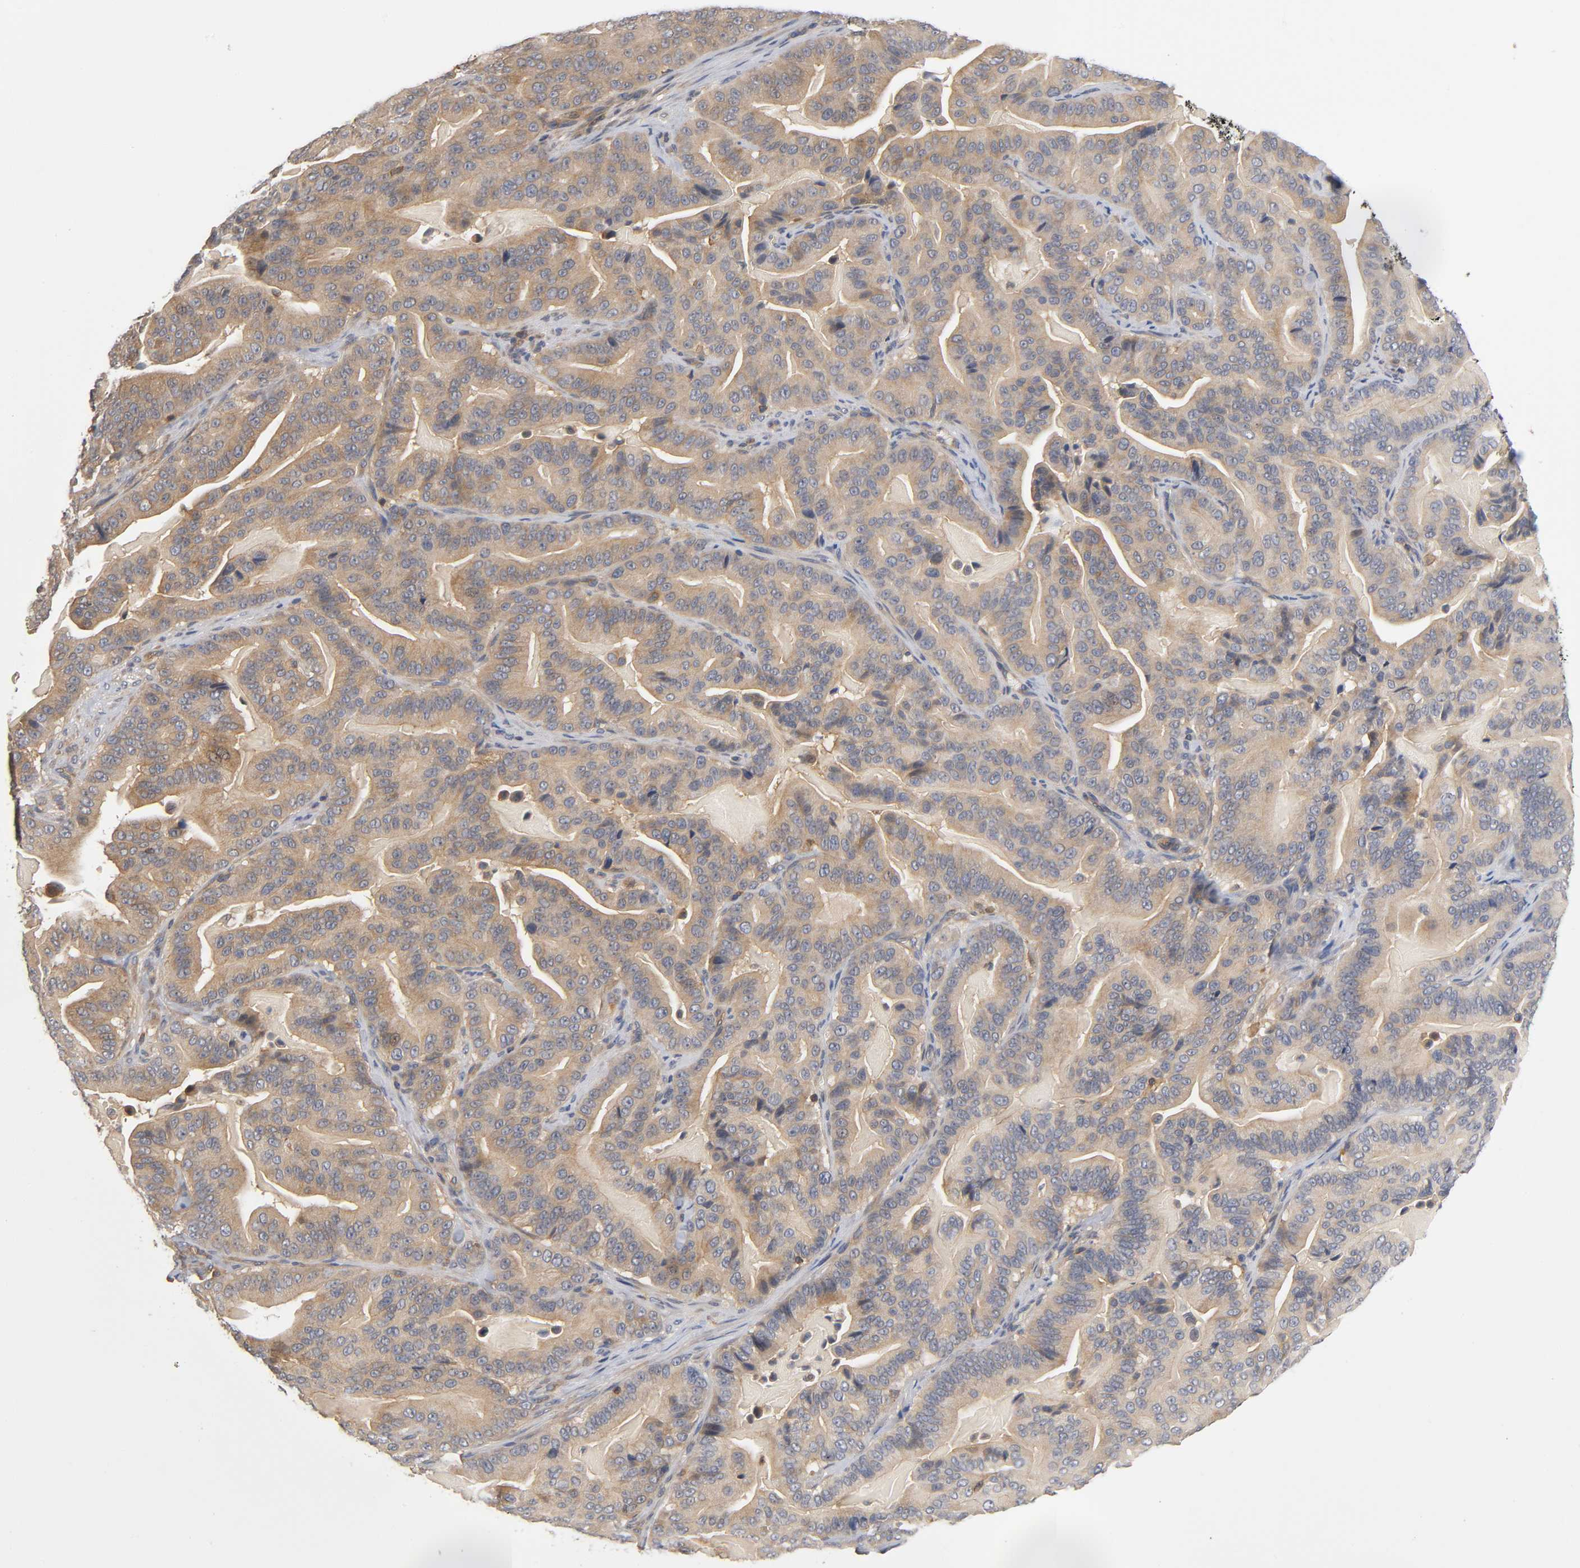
{"staining": {"intensity": "moderate", "quantity": ">75%", "location": "cytoplasmic/membranous"}, "tissue": "pancreatic cancer", "cell_type": "Tumor cells", "image_type": "cancer", "snomed": [{"axis": "morphology", "description": "Adenocarcinoma, NOS"}, {"axis": "topography", "description": "Pancreas"}], "caption": "Pancreatic adenocarcinoma stained with a brown dye exhibits moderate cytoplasmic/membranous positive staining in approximately >75% of tumor cells.", "gene": "ACTR2", "patient": {"sex": "male", "age": 63}}